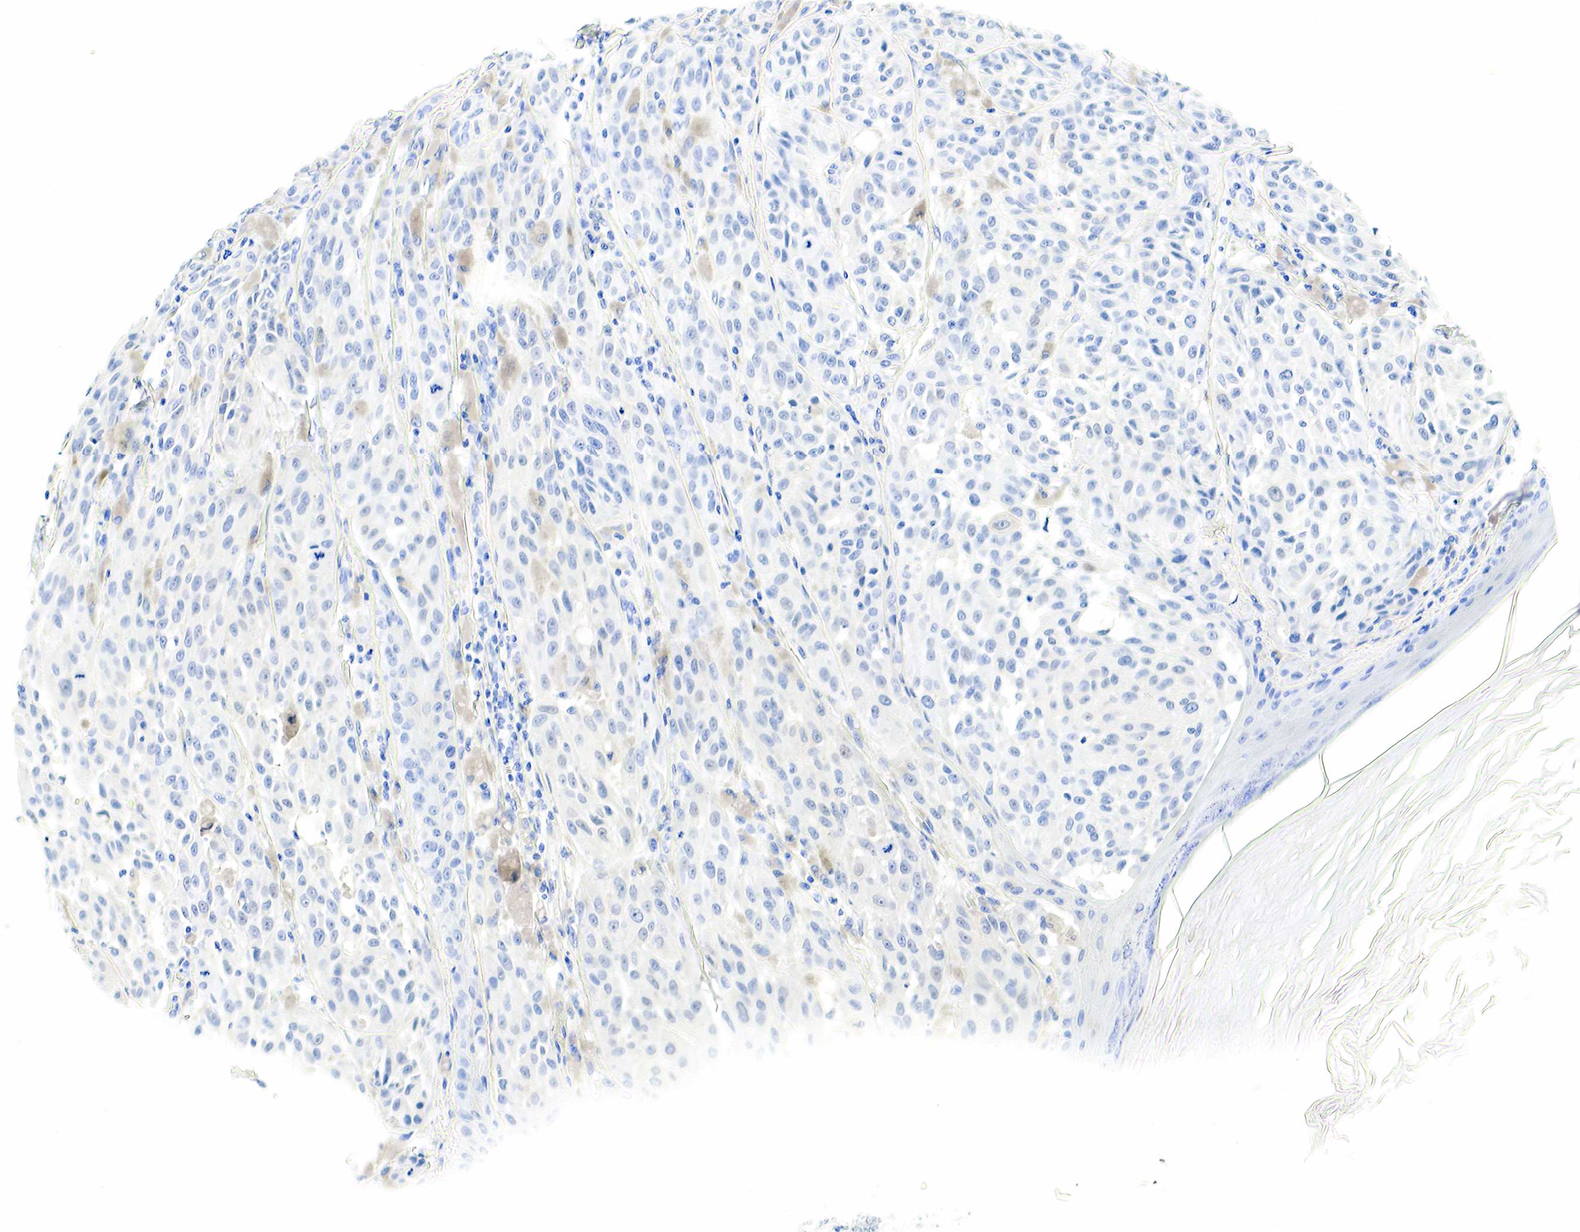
{"staining": {"intensity": "negative", "quantity": "none", "location": "none"}, "tissue": "melanoma", "cell_type": "Tumor cells", "image_type": "cancer", "snomed": [{"axis": "morphology", "description": "Malignant melanoma, NOS"}, {"axis": "topography", "description": "Skin"}], "caption": "The image shows no significant expression in tumor cells of melanoma.", "gene": "KRT7", "patient": {"sex": "male", "age": 44}}